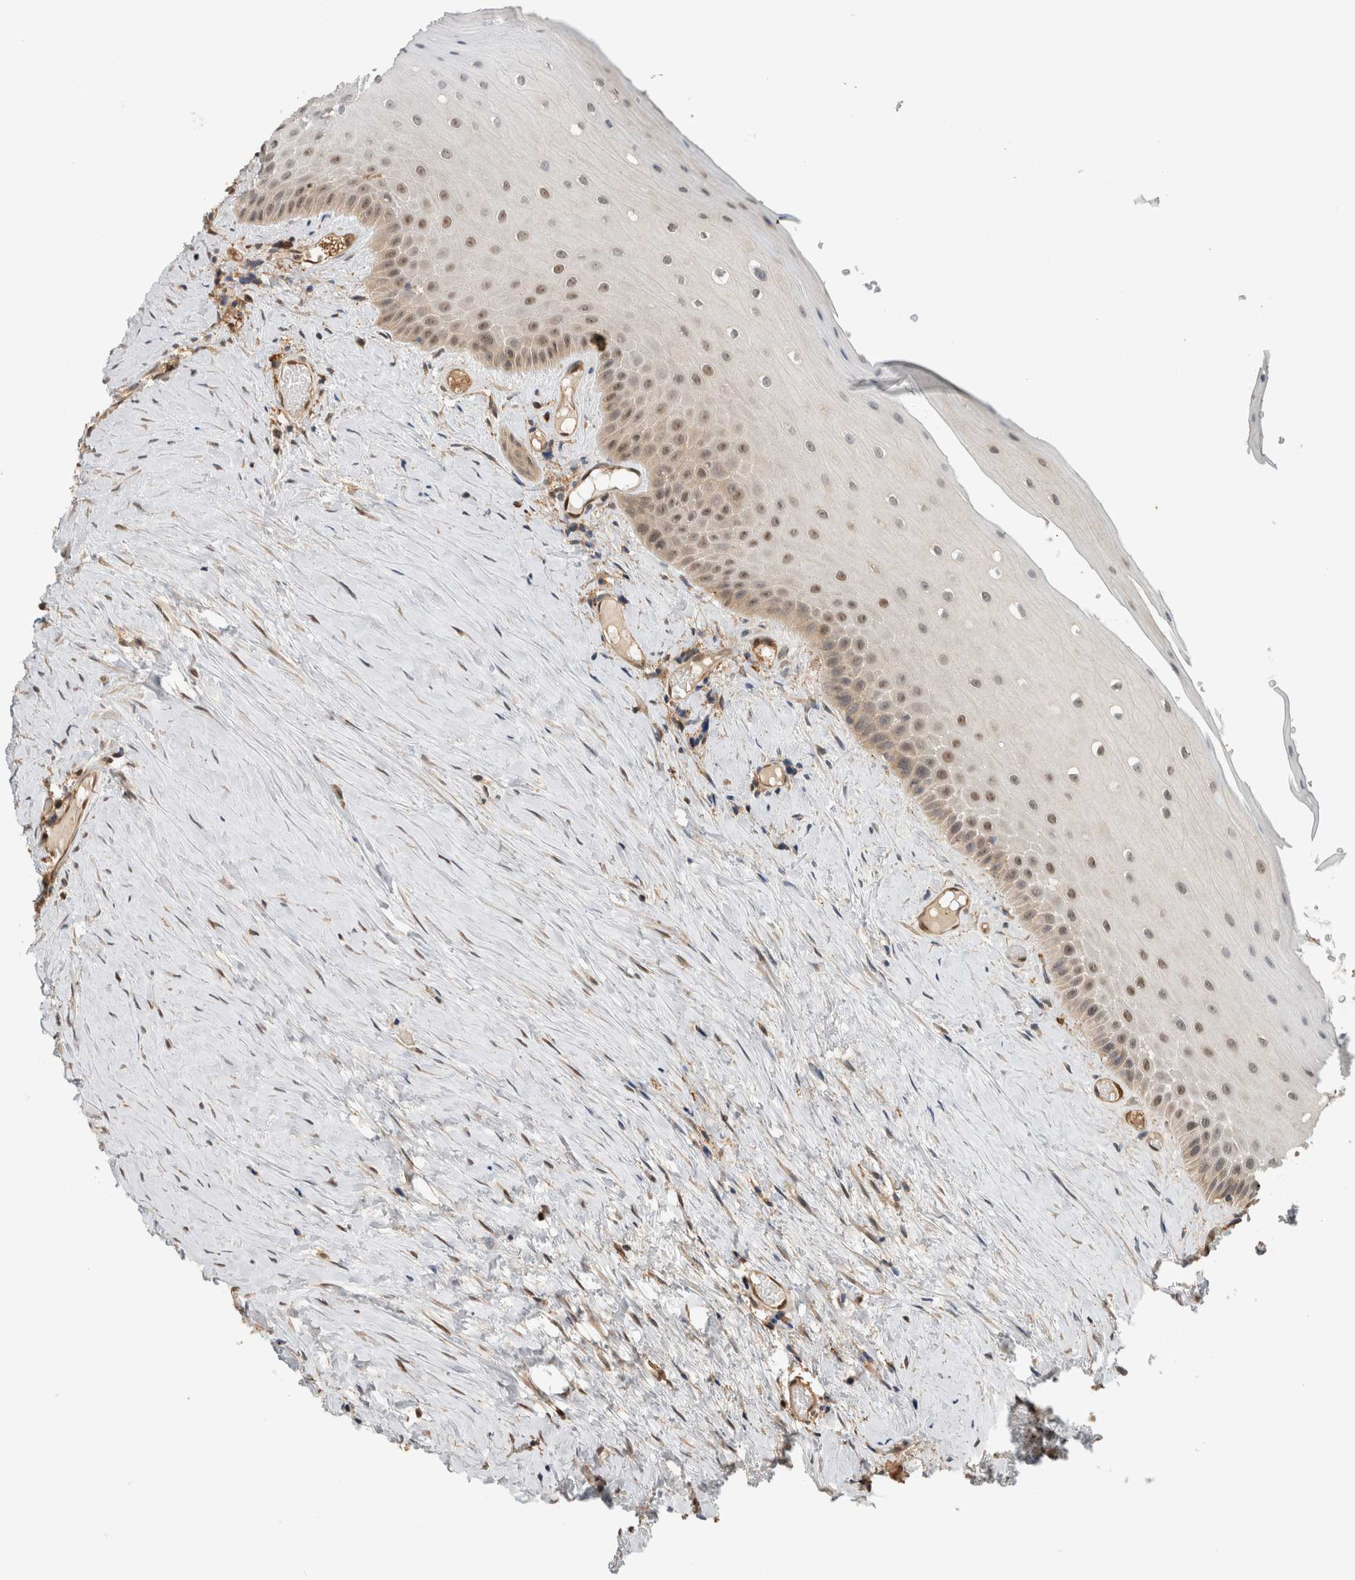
{"staining": {"intensity": "moderate", "quantity": "25%-75%", "location": "cytoplasmic/membranous,nuclear"}, "tissue": "oral mucosa", "cell_type": "Squamous epithelial cells", "image_type": "normal", "snomed": [{"axis": "morphology", "description": "Normal tissue, NOS"}, {"axis": "topography", "description": "Skeletal muscle"}, {"axis": "topography", "description": "Oral tissue"}, {"axis": "topography", "description": "Peripheral nerve tissue"}], "caption": "Immunohistochemistry (IHC) (DAB) staining of unremarkable human oral mucosa displays moderate cytoplasmic/membranous,nuclear protein expression in about 25%-75% of squamous epithelial cells.", "gene": "PFDN4", "patient": {"sex": "female", "age": 84}}